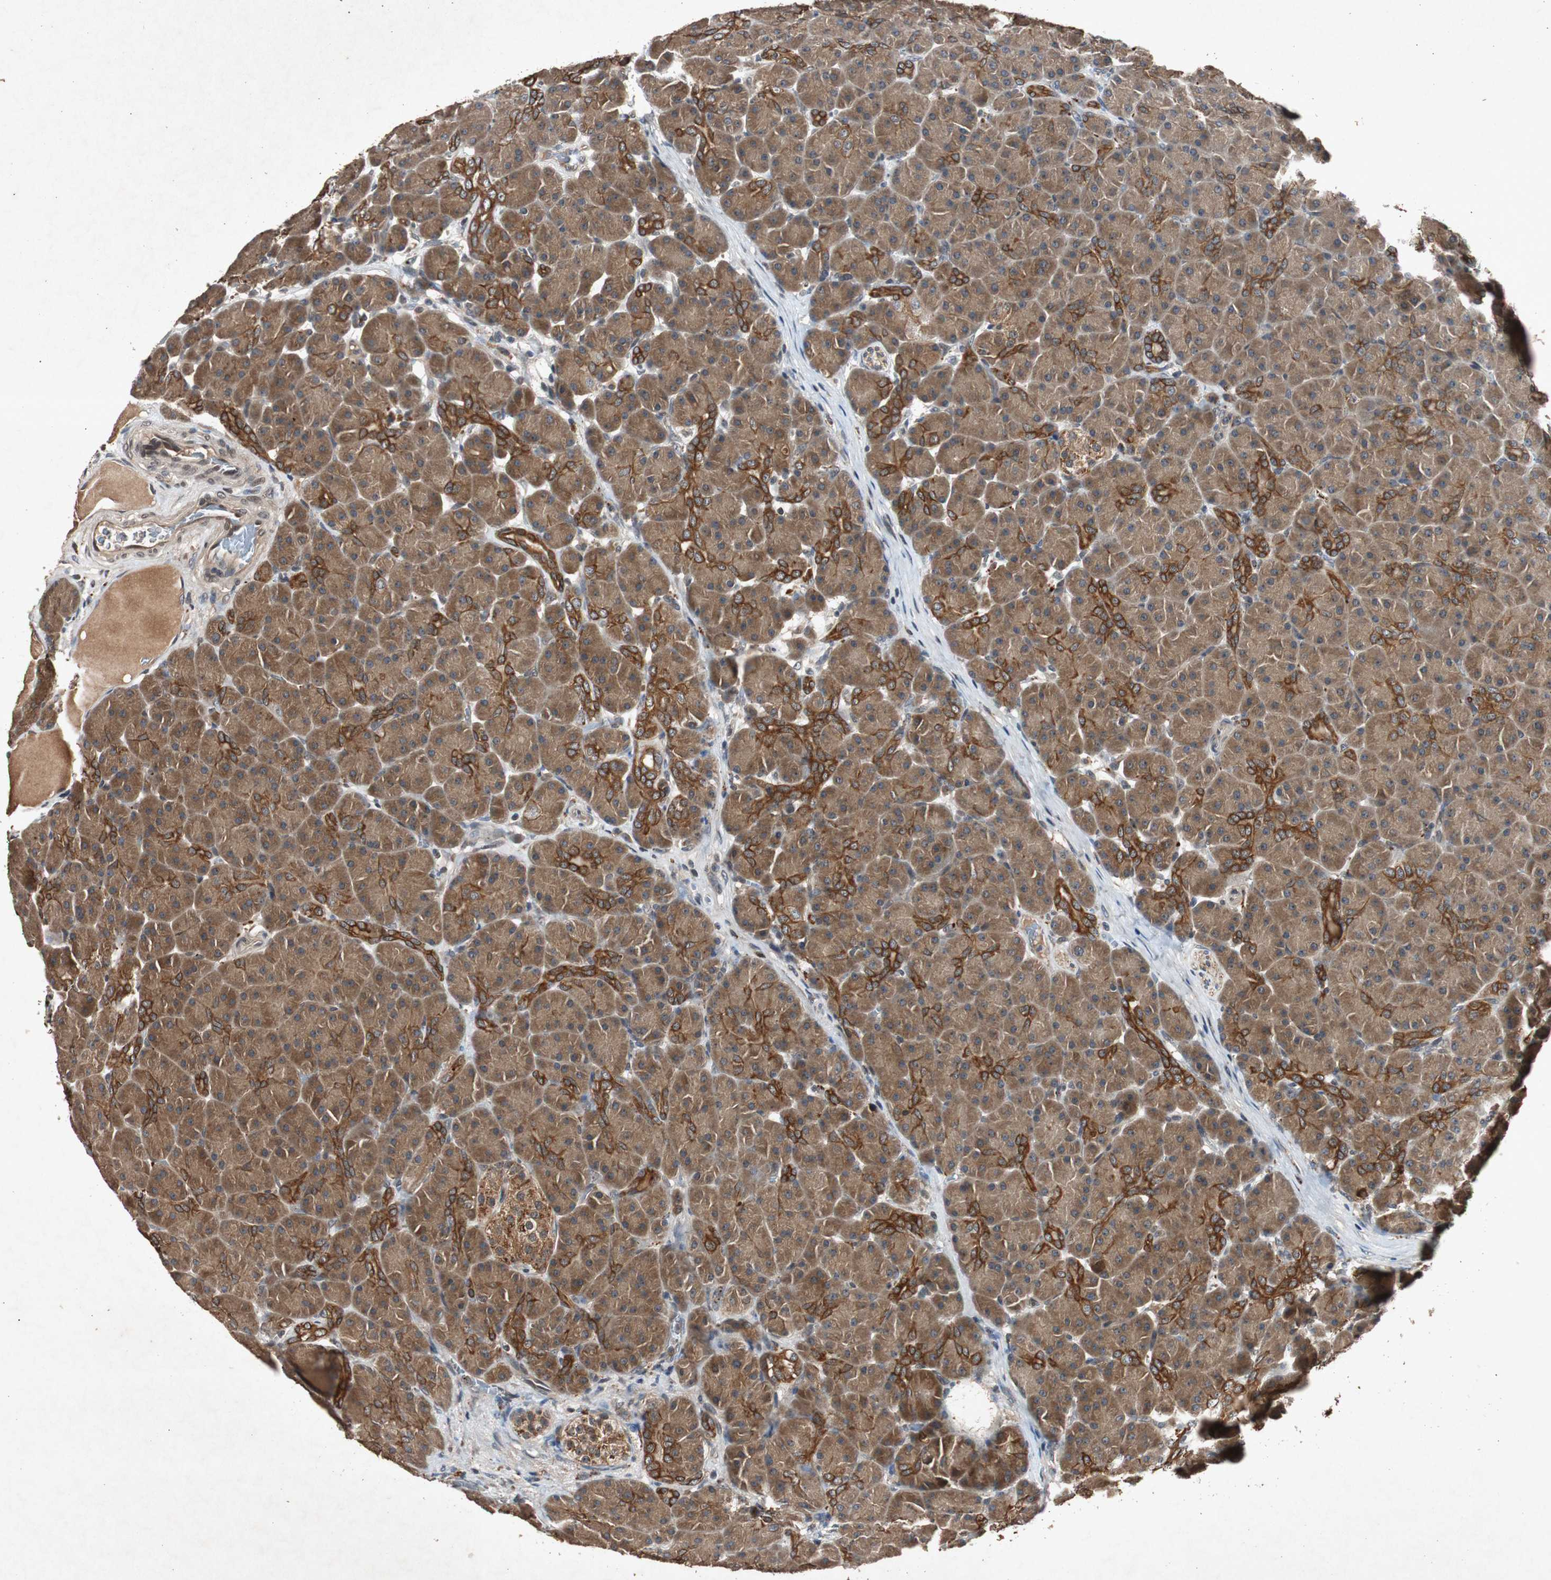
{"staining": {"intensity": "strong", "quantity": ">75%", "location": "cytoplasmic/membranous"}, "tissue": "pancreas", "cell_type": "Exocrine glandular cells", "image_type": "normal", "snomed": [{"axis": "morphology", "description": "Normal tissue, NOS"}, {"axis": "topography", "description": "Pancreas"}], "caption": "Protein analysis of normal pancreas shows strong cytoplasmic/membranous staining in approximately >75% of exocrine glandular cells. (IHC, brightfield microscopy, high magnification).", "gene": "SLIT2", "patient": {"sex": "male", "age": 66}}